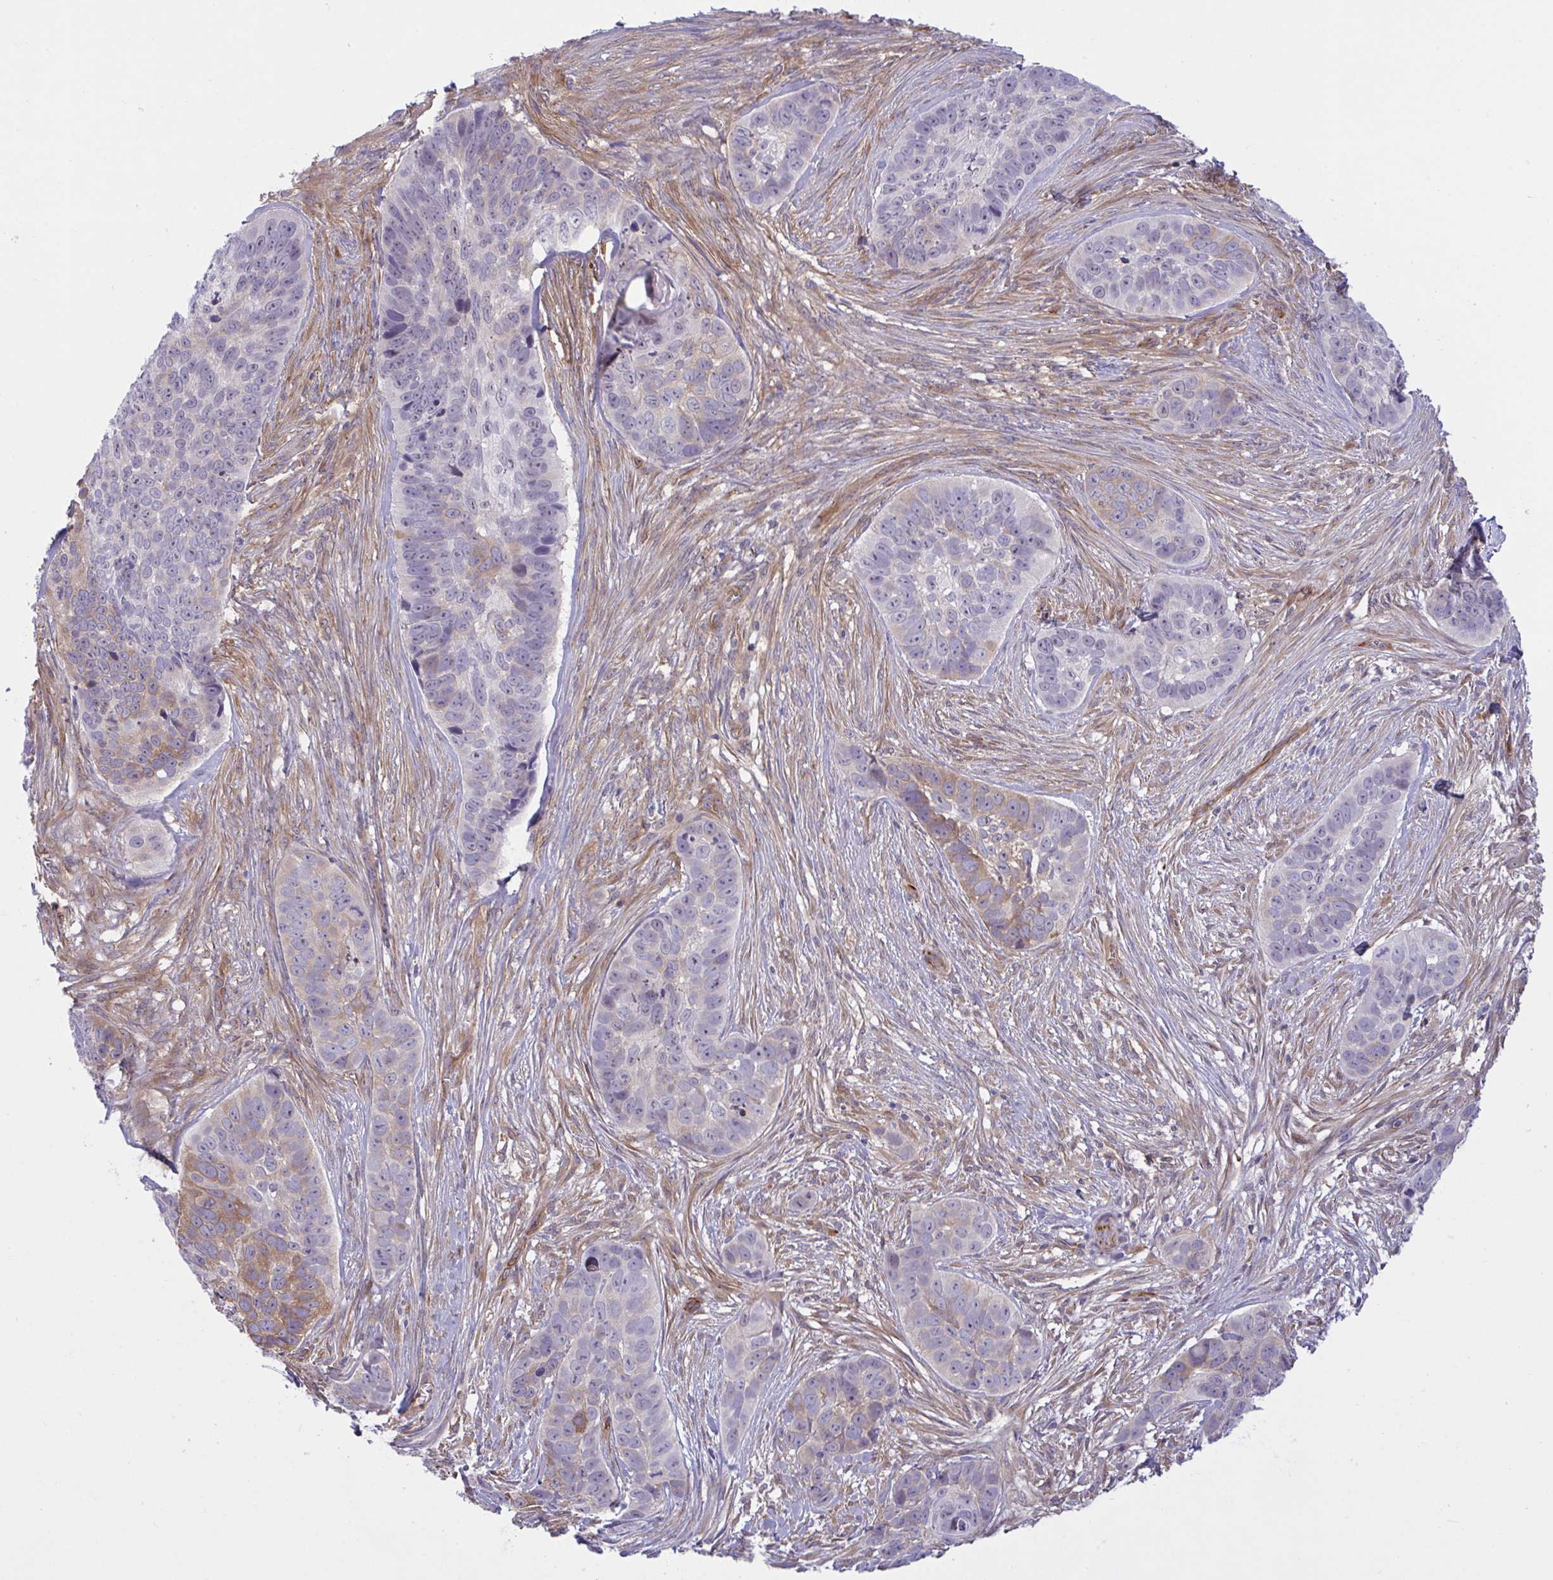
{"staining": {"intensity": "moderate", "quantity": "<25%", "location": "cytoplasmic/membranous"}, "tissue": "skin cancer", "cell_type": "Tumor cells", "image_type": "cancer", "snomed": [{"axis": "morphology", "description": "Basal cell carcinoma"}, {"axis": "topography", "description": "Skin"}], "caption": "Protein staining of skin basal cell carcinoma tissue exhibits moderate cytoplasmic/membranous positivity in approximately <25% of tumor cells.", "gene": "PRRT4", "patient": {"sex": "female", "age": 82}}